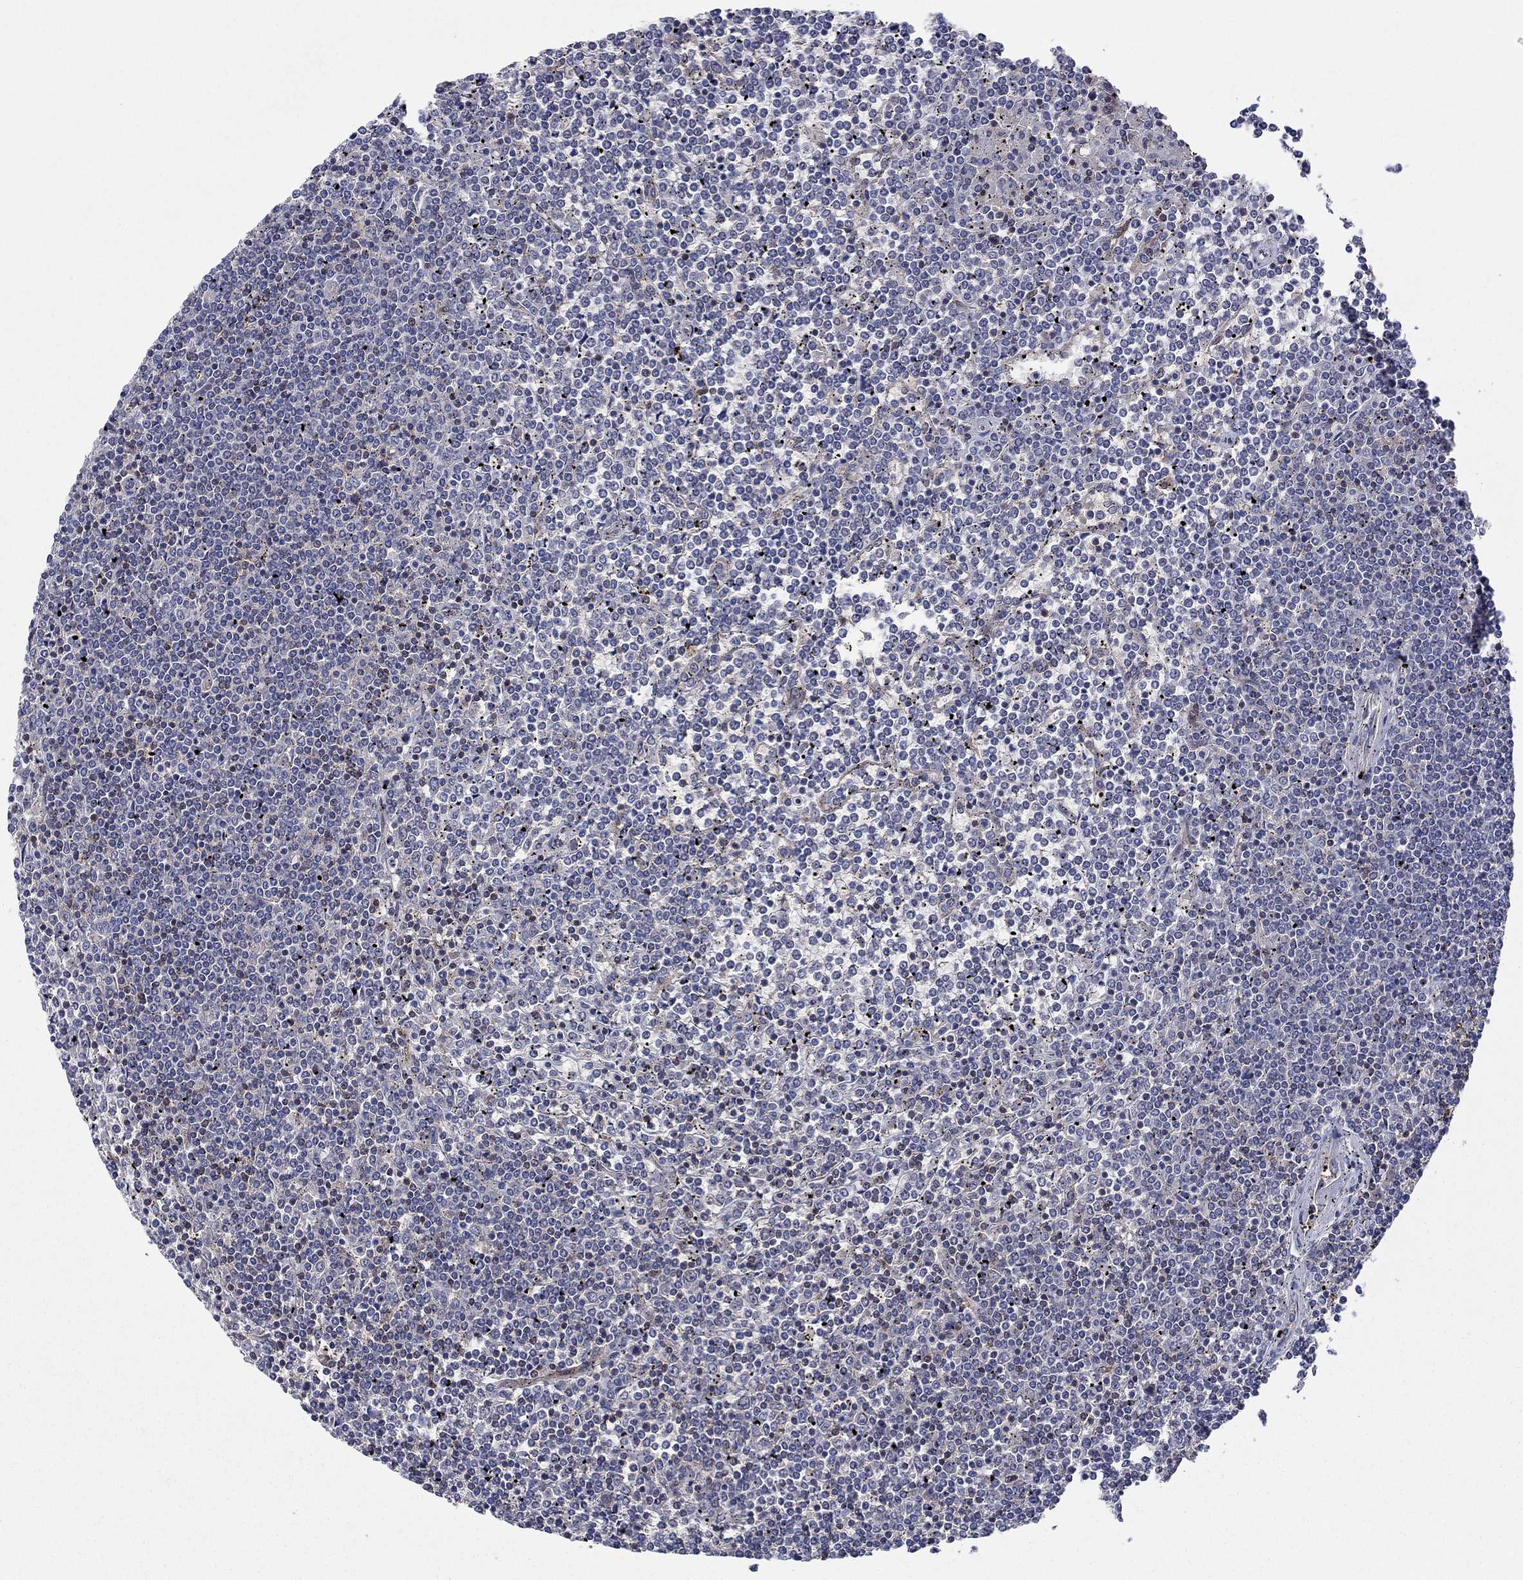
{"staining": {"intensity": "negative", "quantity": "none", "location": "none"}, "tissue": "lymphoma", "cell_type": "Tumor cells", "image_type": "cancer", "snomed": [{"axis": "morphology", "description": "Malignant lymphoma, non-Hodgkin's type, Low grade"}, {"axis": "topography", "description": "Spleen"}], "caption": "Tumor cells show no significant positivity in lymphoma.", "gene": "AGFG2", "patient": {"sex": "female", "age": 19}}